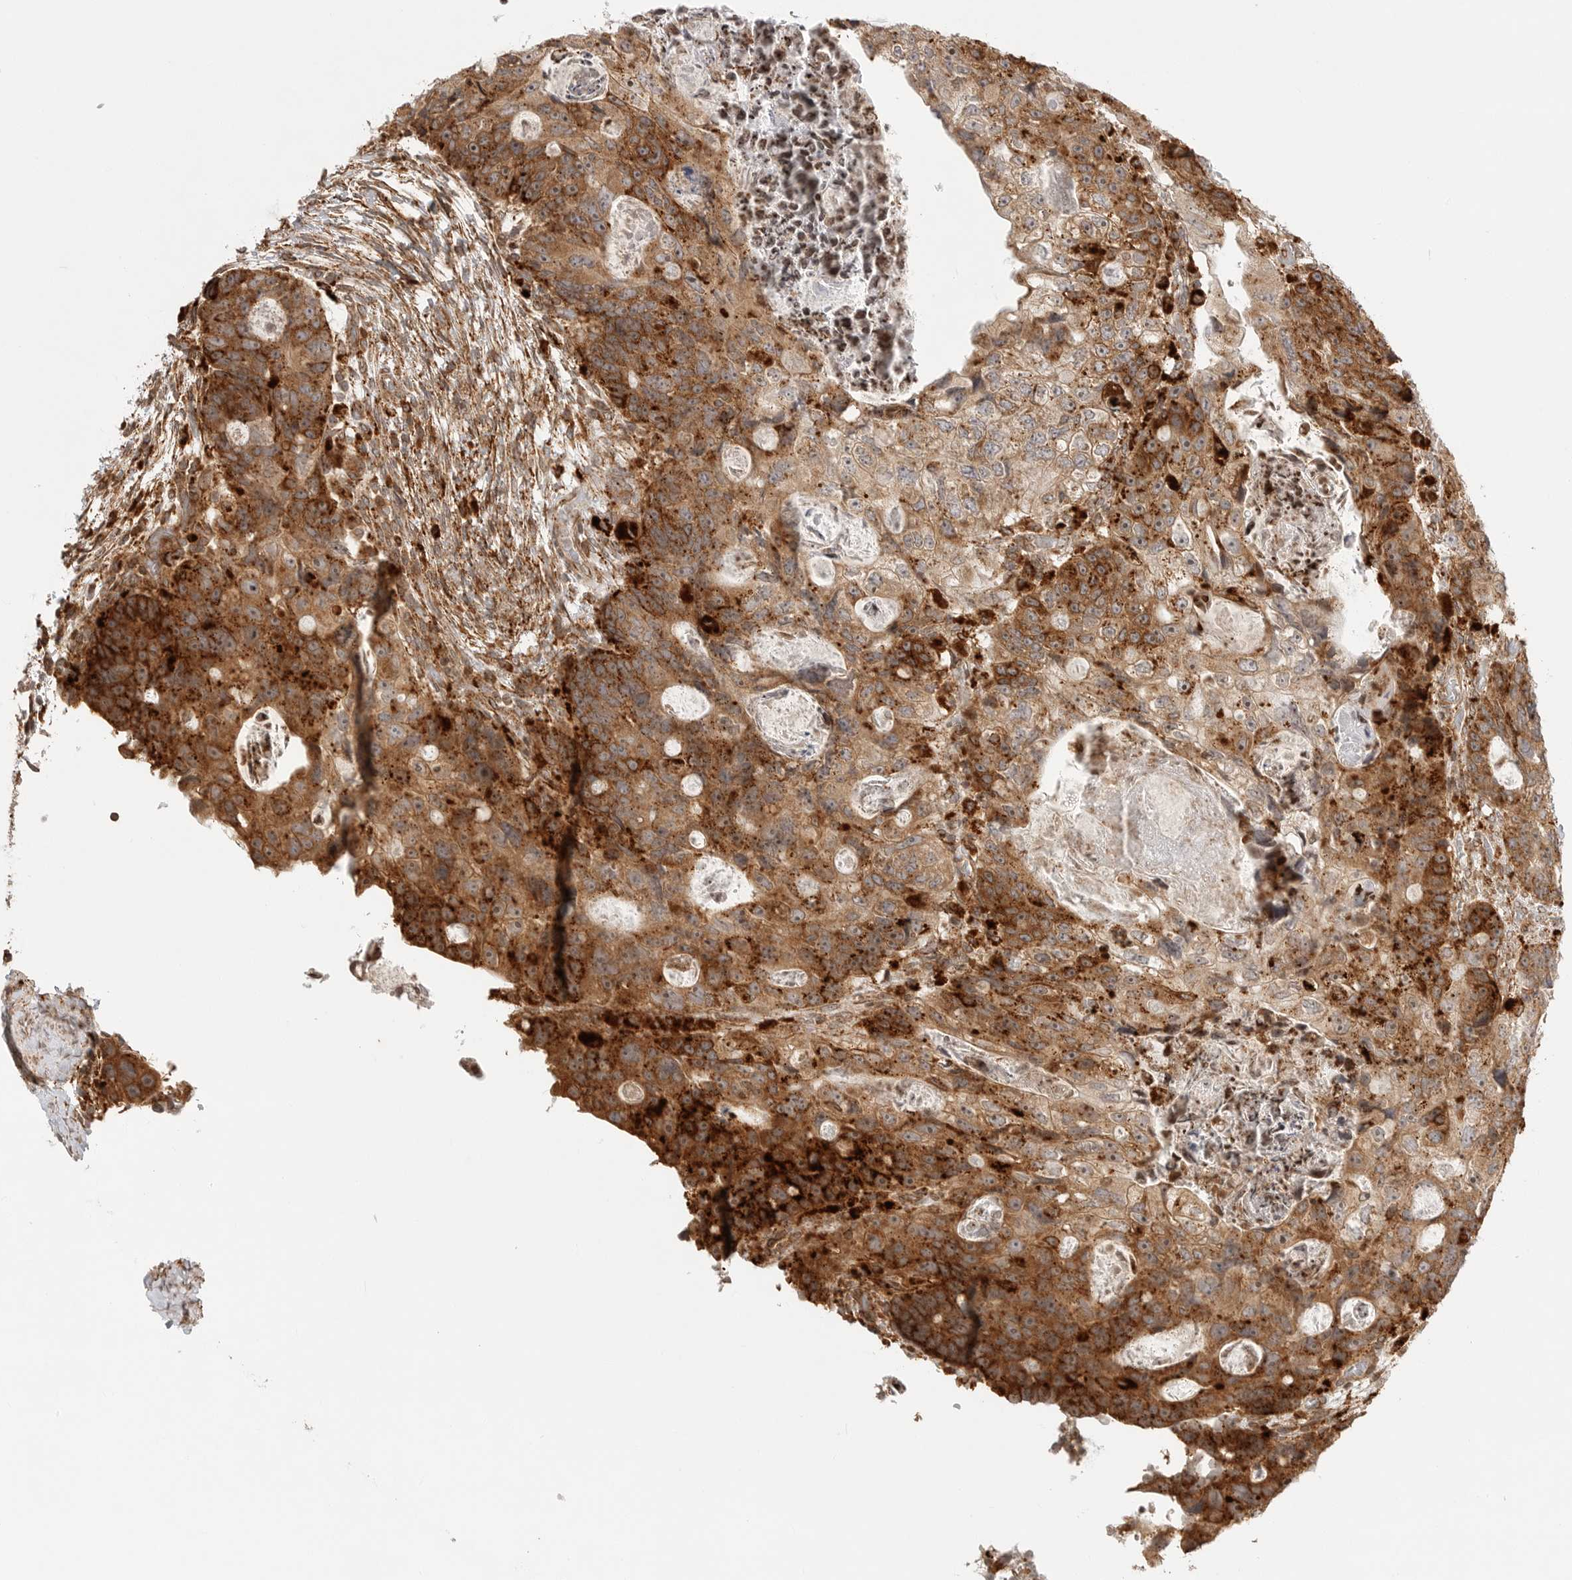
{"staining": {"intensity": "strong", "quantity": ">75%", "location": "cytoplasmic/membranous"}, "tissue": "colorectal cancer", "cell_type": "Tumor cells", "image_type": "cancer", "snomed": [{"axis": "morphology", "description": "Adenocarcinoma, NOS"}, {"axis": "topography", "description": "Rectum"}], "caption": "IHC of human colorectal adenocarcinoma shows high levels of strong cytoplasmic/membranous positivity in about >75% of tumor cells. The staining was performed using DAB (3,3'-diaminobenzidine) to visualize the protein expression in brown, while the nuclei were stained in blue with hematoxylin (Magnification: 20x).", "gene": "IDUA", "patient": {"sex": "male", "age": 59}}